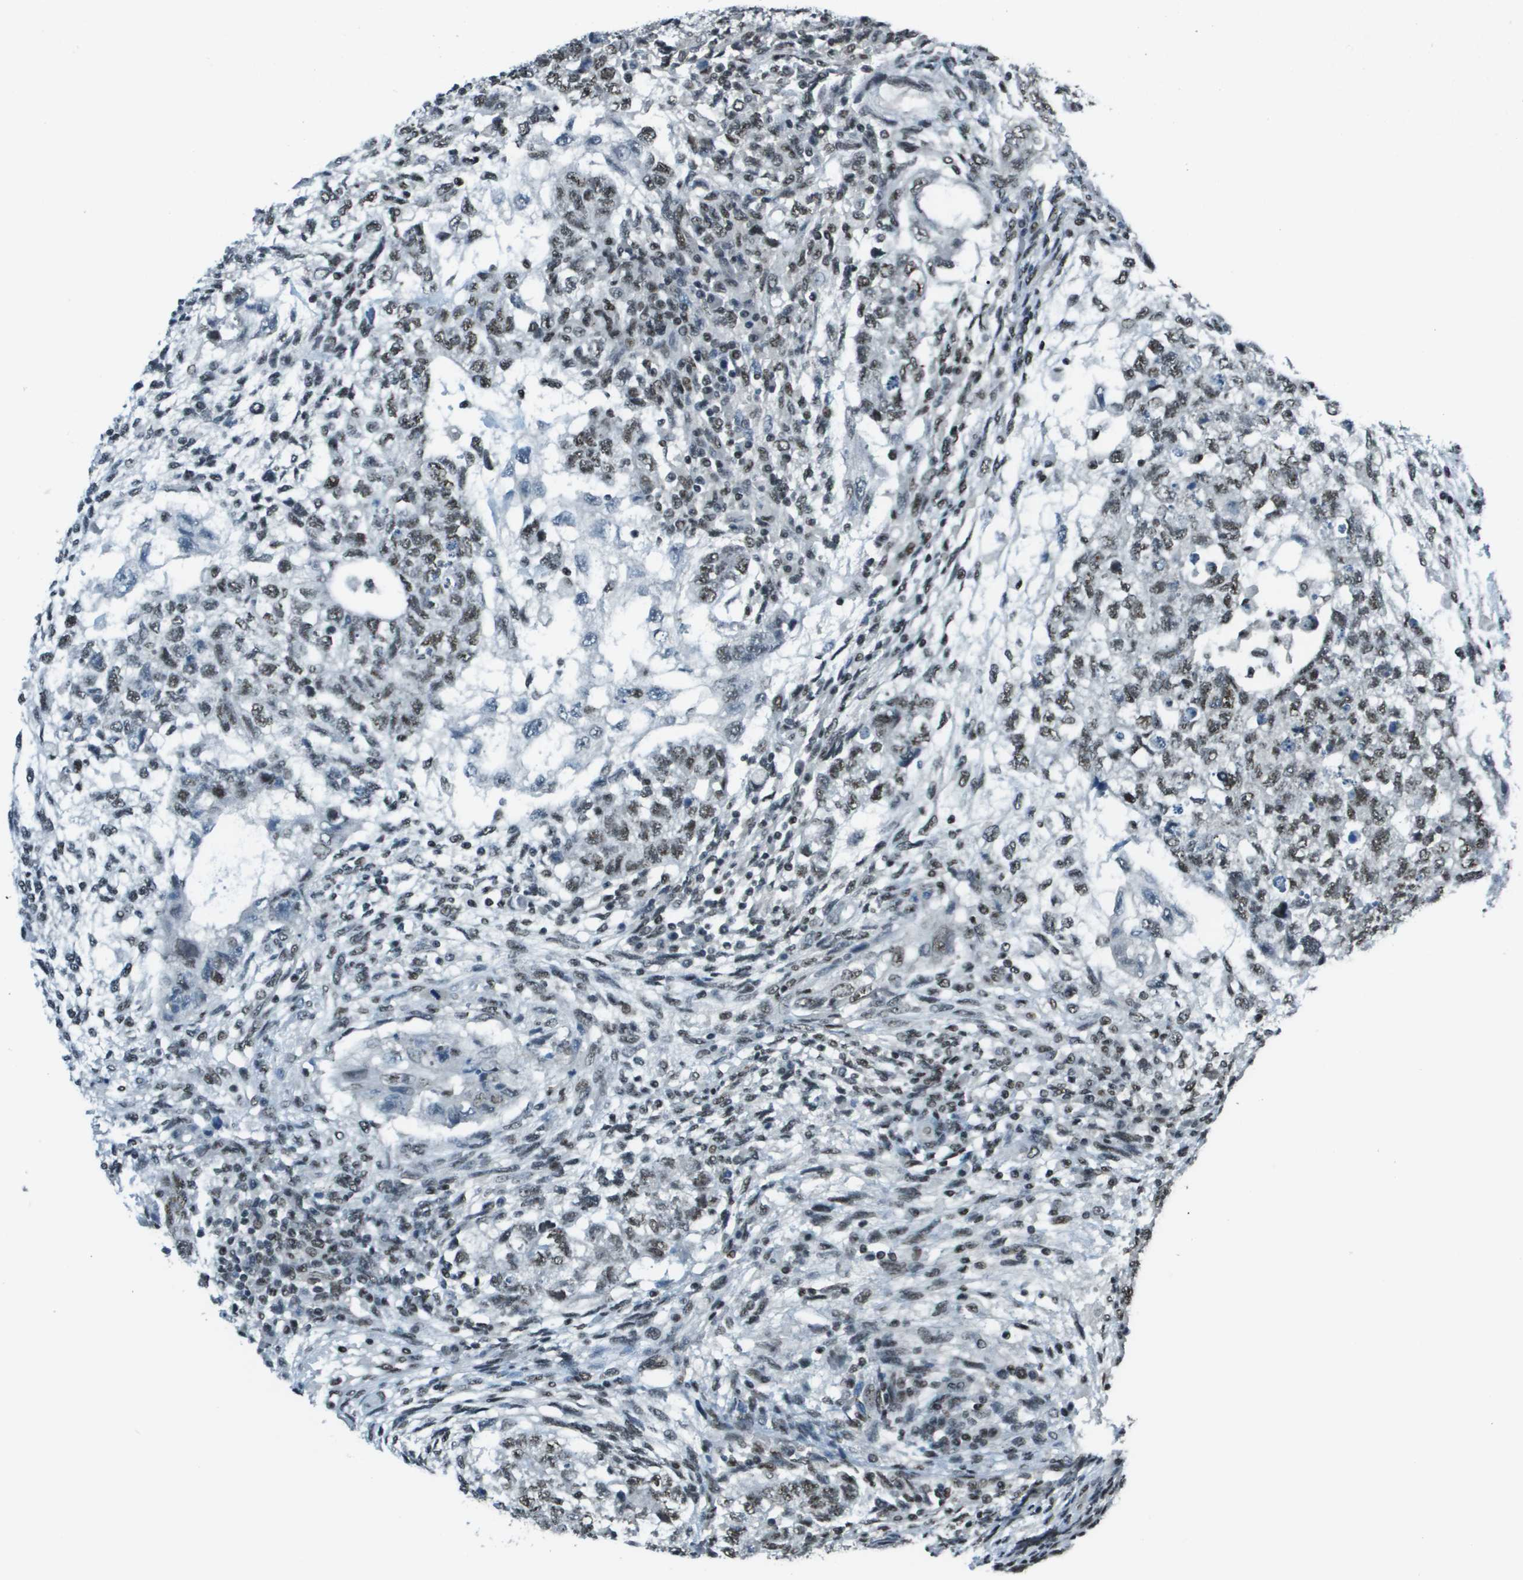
{"staining": {"intensity": "moderate", "quantity": ">75%", "location": "nuclear"}, "tissue": "testis cancer", "cell_type": "Tumor cells", "image_type": "cancer", "snomed": [{"axis": "morphology", "description": "Normal tissue, NOS"}, {"axis": "morphology", "description": "Carcinoma, Embryonal, NOS"}, {"axis": "topography", "description": "Testis"}], "caption": "The immunohistochemical stain highlights moderate nuclear positivity in tumor cells of testis cancer tissue.", "gene": "DEPDC1", "patient": {"sex": "male", "age": 36}}